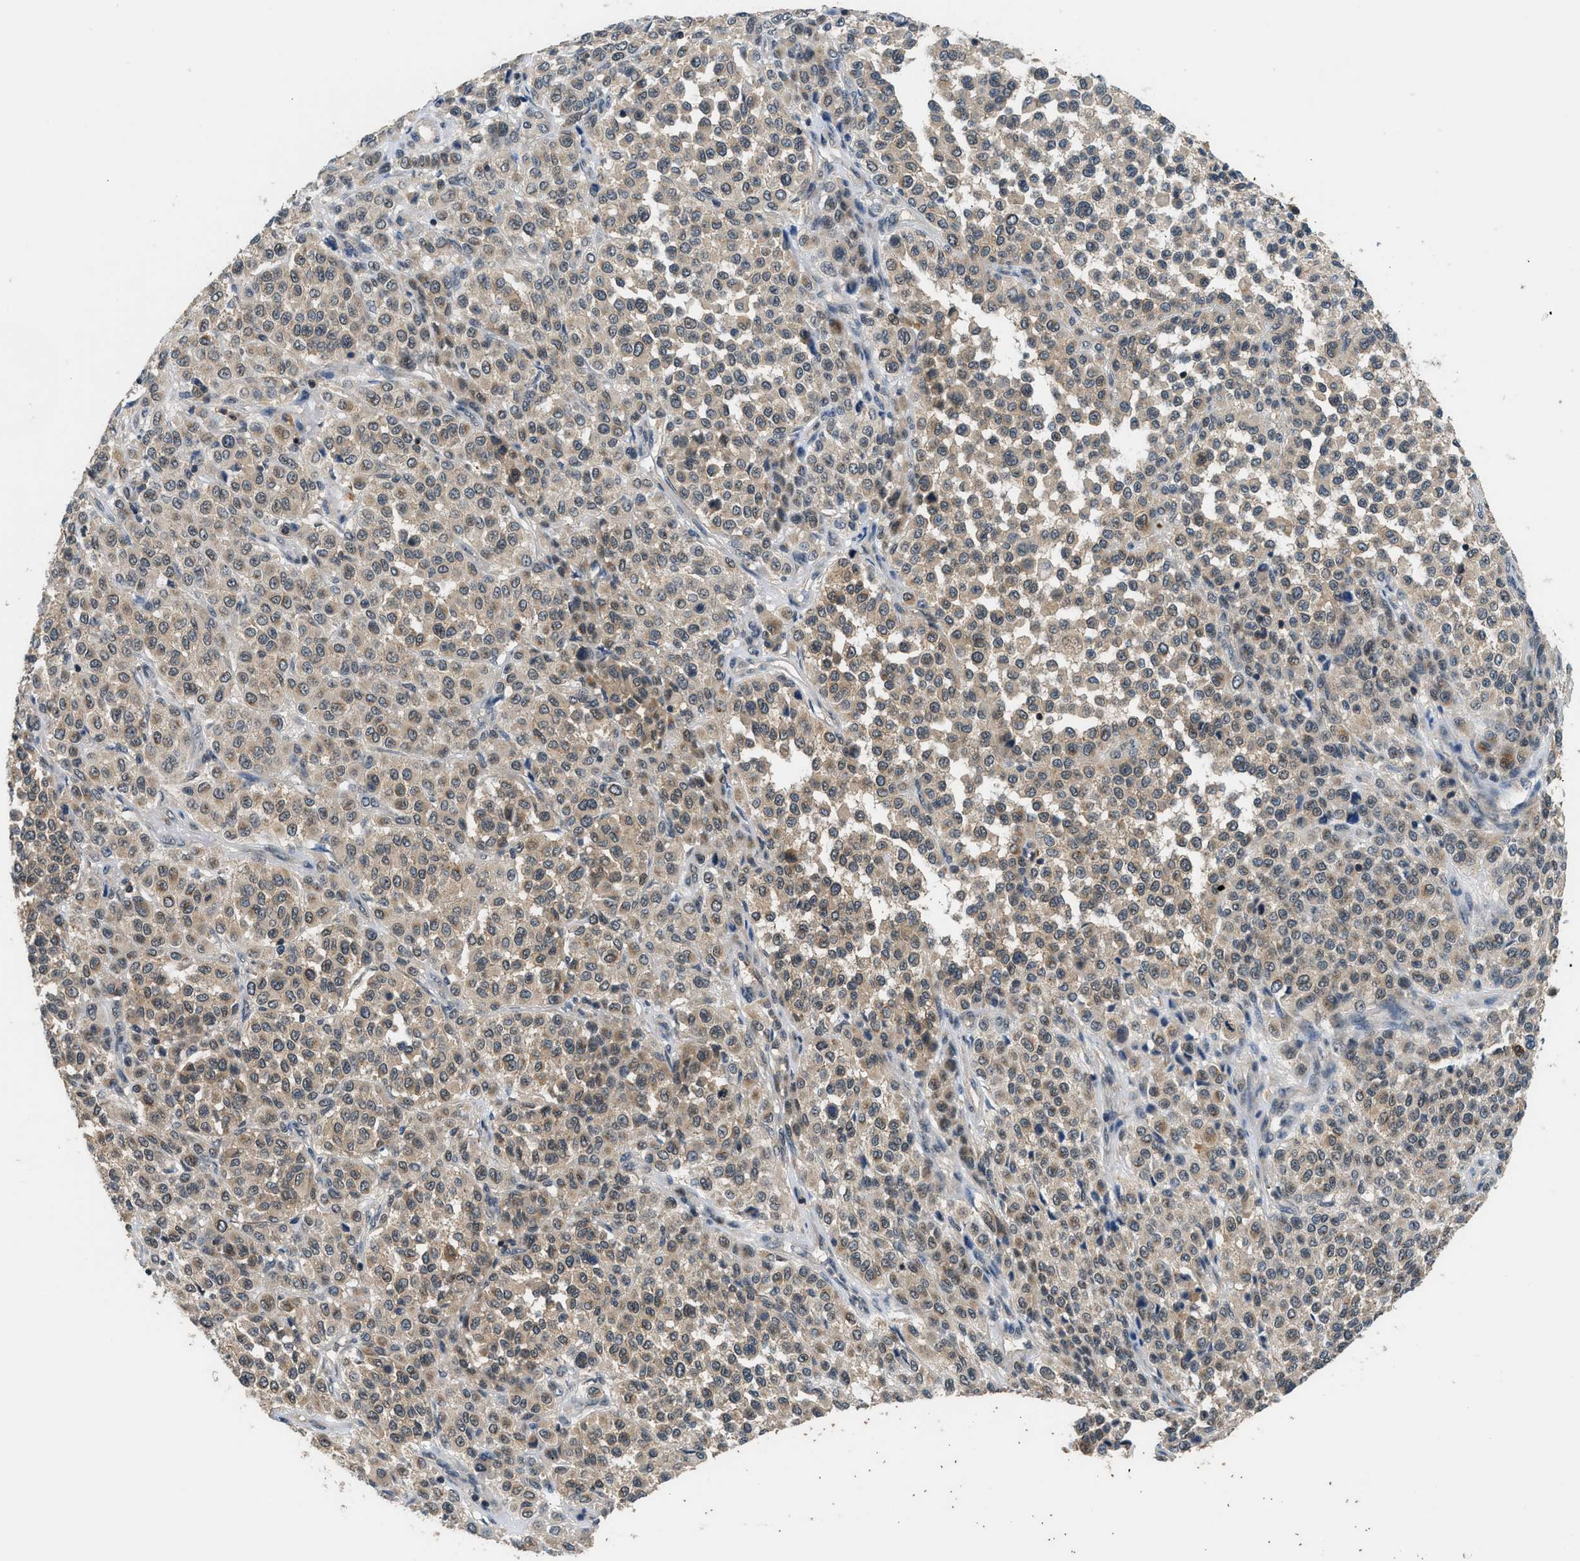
{"staining": {"intensity": "weak", "quantity": ">75%", "location": "cytoplasmic/membranous"}, "tissue": "melanoma", "cell_type": "Tumor cells", "image_type": "cancer", "snomed": [{"axis": "morphology", "description": "Malignant melanoma, Metastatic site"}, {"axis": "topography", "description": "Pancreas"}], "caption": "Melanoma stained with DAB (3,3'-diaminobenzidine) immunohistochemistry (IHC) exhibits low levels of weak cytoplasmic/membranous staining in approximately >75% of tumor cells.", "gene": "MTMR1", "patient": {"sex": "female", "age": 30}}